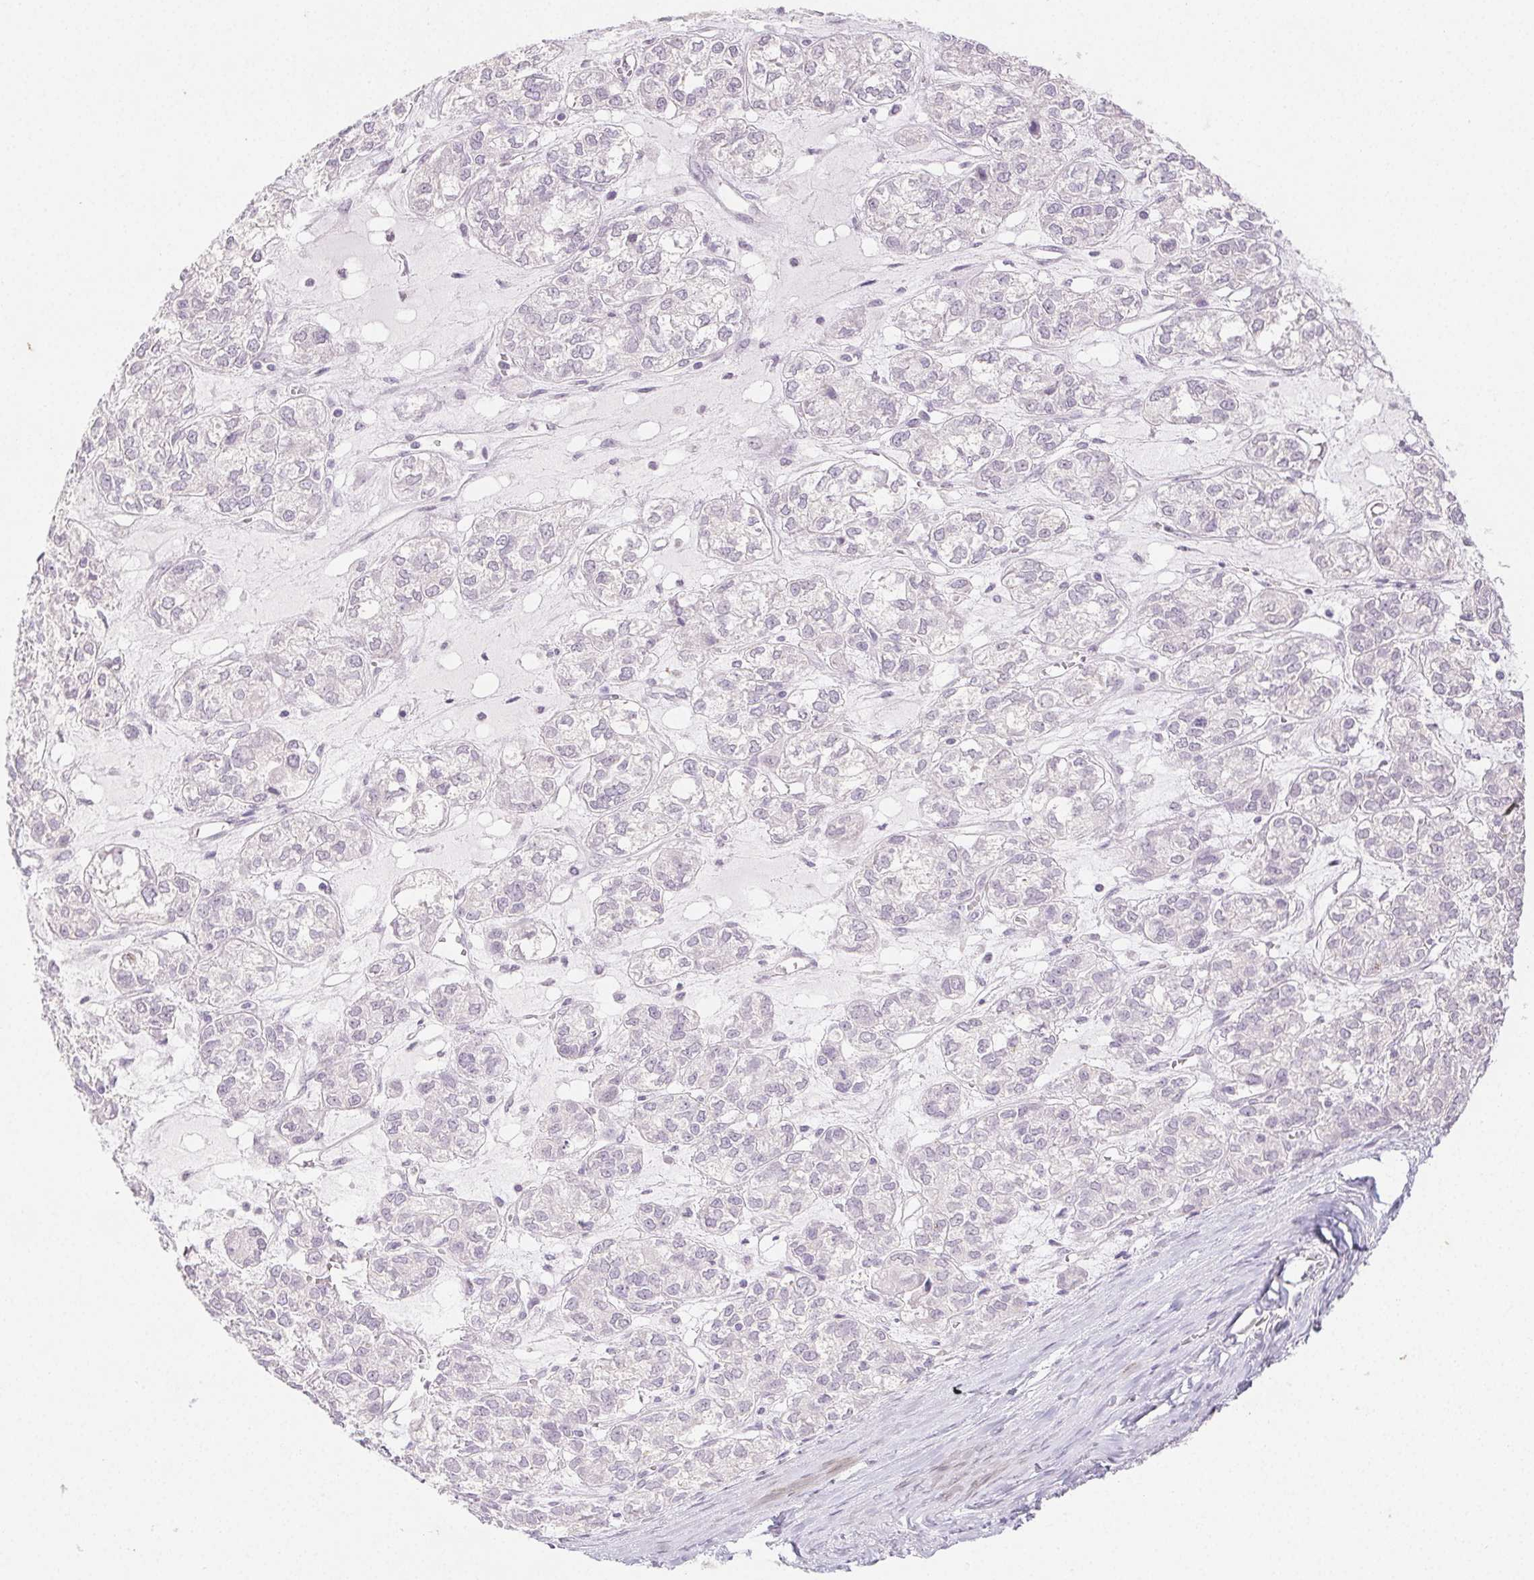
{"staining": {"intensity": "negative", "quantity": "none", "location": "none"}, "tissue": "ovarian cancer", "cell_type": "Tumor cells", "image_type": "cancer", "snomed": [{"axis": "morphology", "description": "Carcinoma, endometroid"}, {"axis": "topography", "description": "Ovary"}], "caption": "Immunohistochemistry (IHC) of human ovarian cancer (endometroid carcinoma) displays no positivity in tumor cells.", "gene": "PI3", "patient": {"sex": "female", "age": 64}}